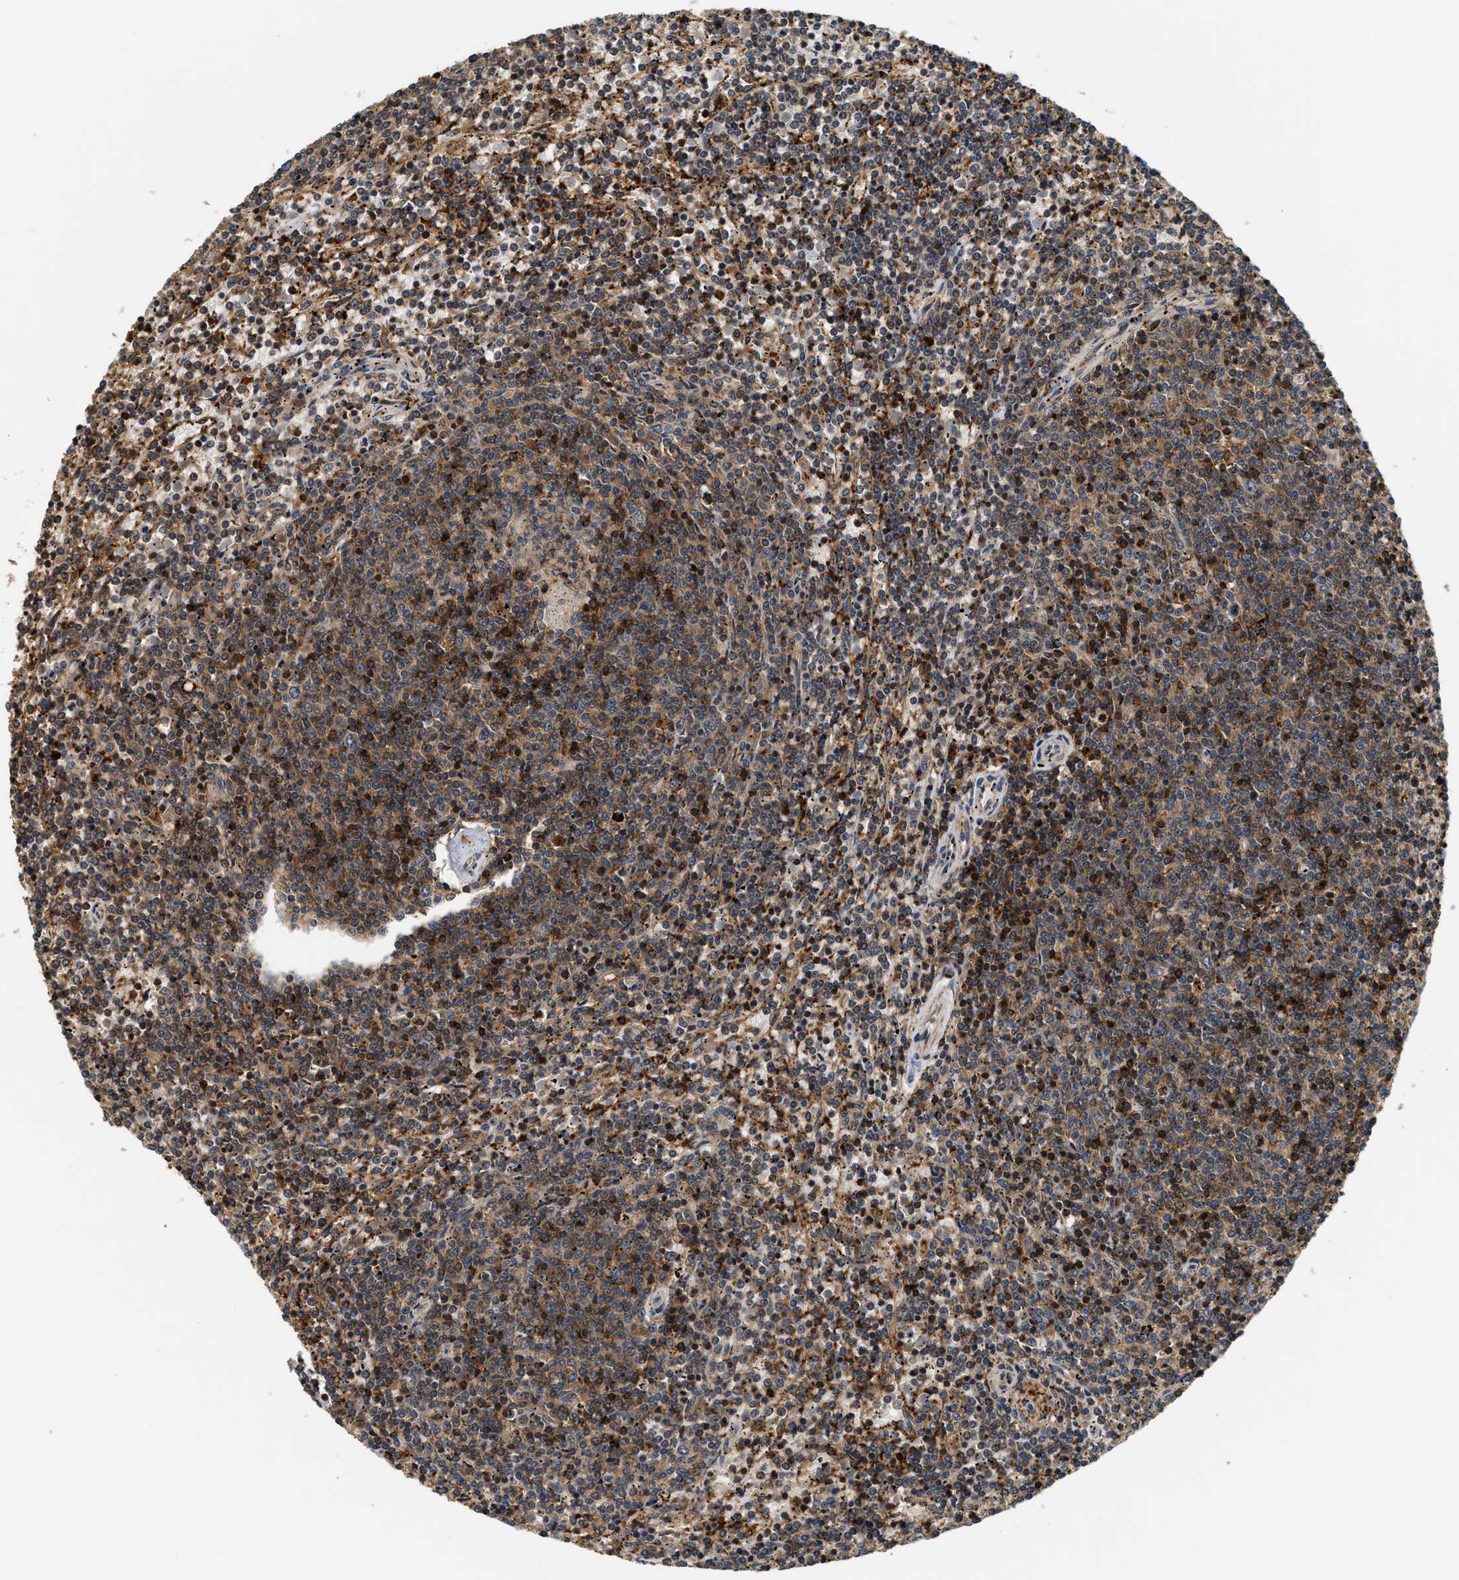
{"staining": {"intensity": "moderate", "quantity": ">75%", "location": "cytoplasmic/membranous"}, "tissue": "lymphoma", "cell_type": "Tumor cells", "image_type": "cancer", "snomed": [{"axis": "morphology", "description": "Malignant lymphoma, non-Hodgkin's type, Low grade"}, {"axis": "topography", "description": "Spleen"}], "caption": "A micrograph of human malignant lymphoma, non-Hodgkin's type (low-grade) stained for a protein displays moderate cytoplasmic/membranous brown staining in tumor cells.", "gene": "SNX5", "patient": {"sex": "female", "age": 50}}